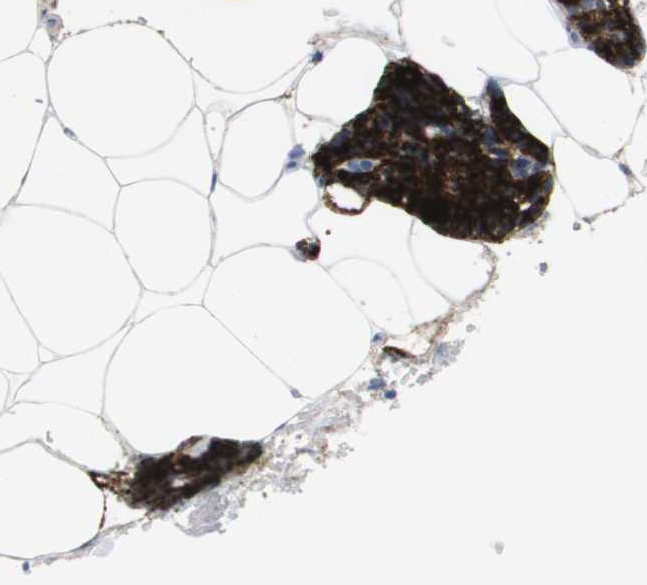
{"staining": {"intensity": "strong", "quantity": ">75%", "location": "cytoplasmic/membranous"}, "tissue": "parathyroid gland", "cell_type": "Glandular cells", "image_type": "normal", "snomed": [{"axis": "morphology", "description": "Normal tissue, NOS"}, {"axis": "morphology", "description": "Adenoma, NOS"}, {"axis": "topography", "description": "Parathyroid gland"}], "caption": "Immunohistochemical staining of benign parathyroid gland demonstrates >75% levels of strong cytoplasmic/membranous protein expression in about >75% of glandular cells.", "gene": "ANGPT2", "patient": {"sex": "female", "age": 70}}